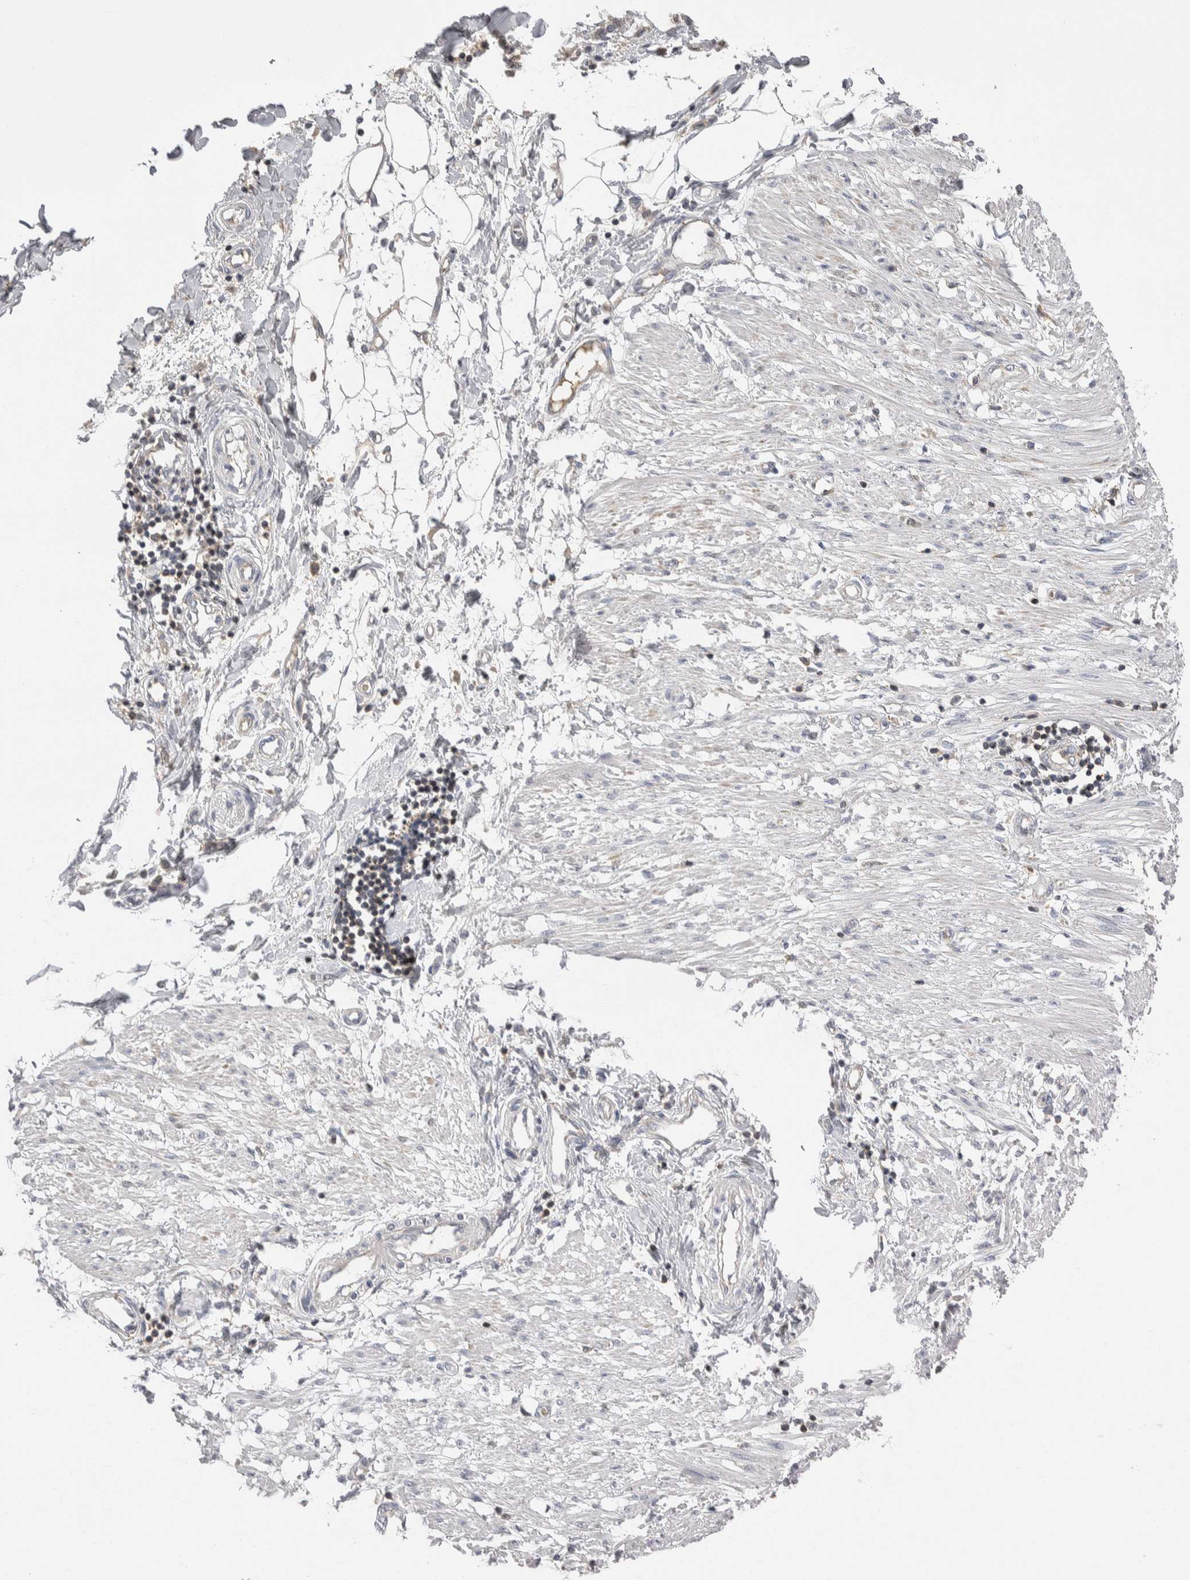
{"staining": {"intensity": "negative", "quantity": "none", "location": "none"}, "tissue": "adipose tissue", "cell_type": "Adipocytes", "image_type": "normal", "snomed": [{"axis": "morphology", "description": "Normal tissue, NOS"}, {"axis": "morphology", "description": "Adenocarcinoma, NOS"}, {"axis": "topography", "description": "Colon"}, {"axis": "topography", "description": "Peripheral nerve tissue"}], "caption": "An immunohistochemistry image of benign adipose tissue is shown. There is no staining in adipocytes of adipose tissue. Nuclei are stained in blue.", "gene": "CEP295NL", "patient": {"sex": "male", "age": 14}}